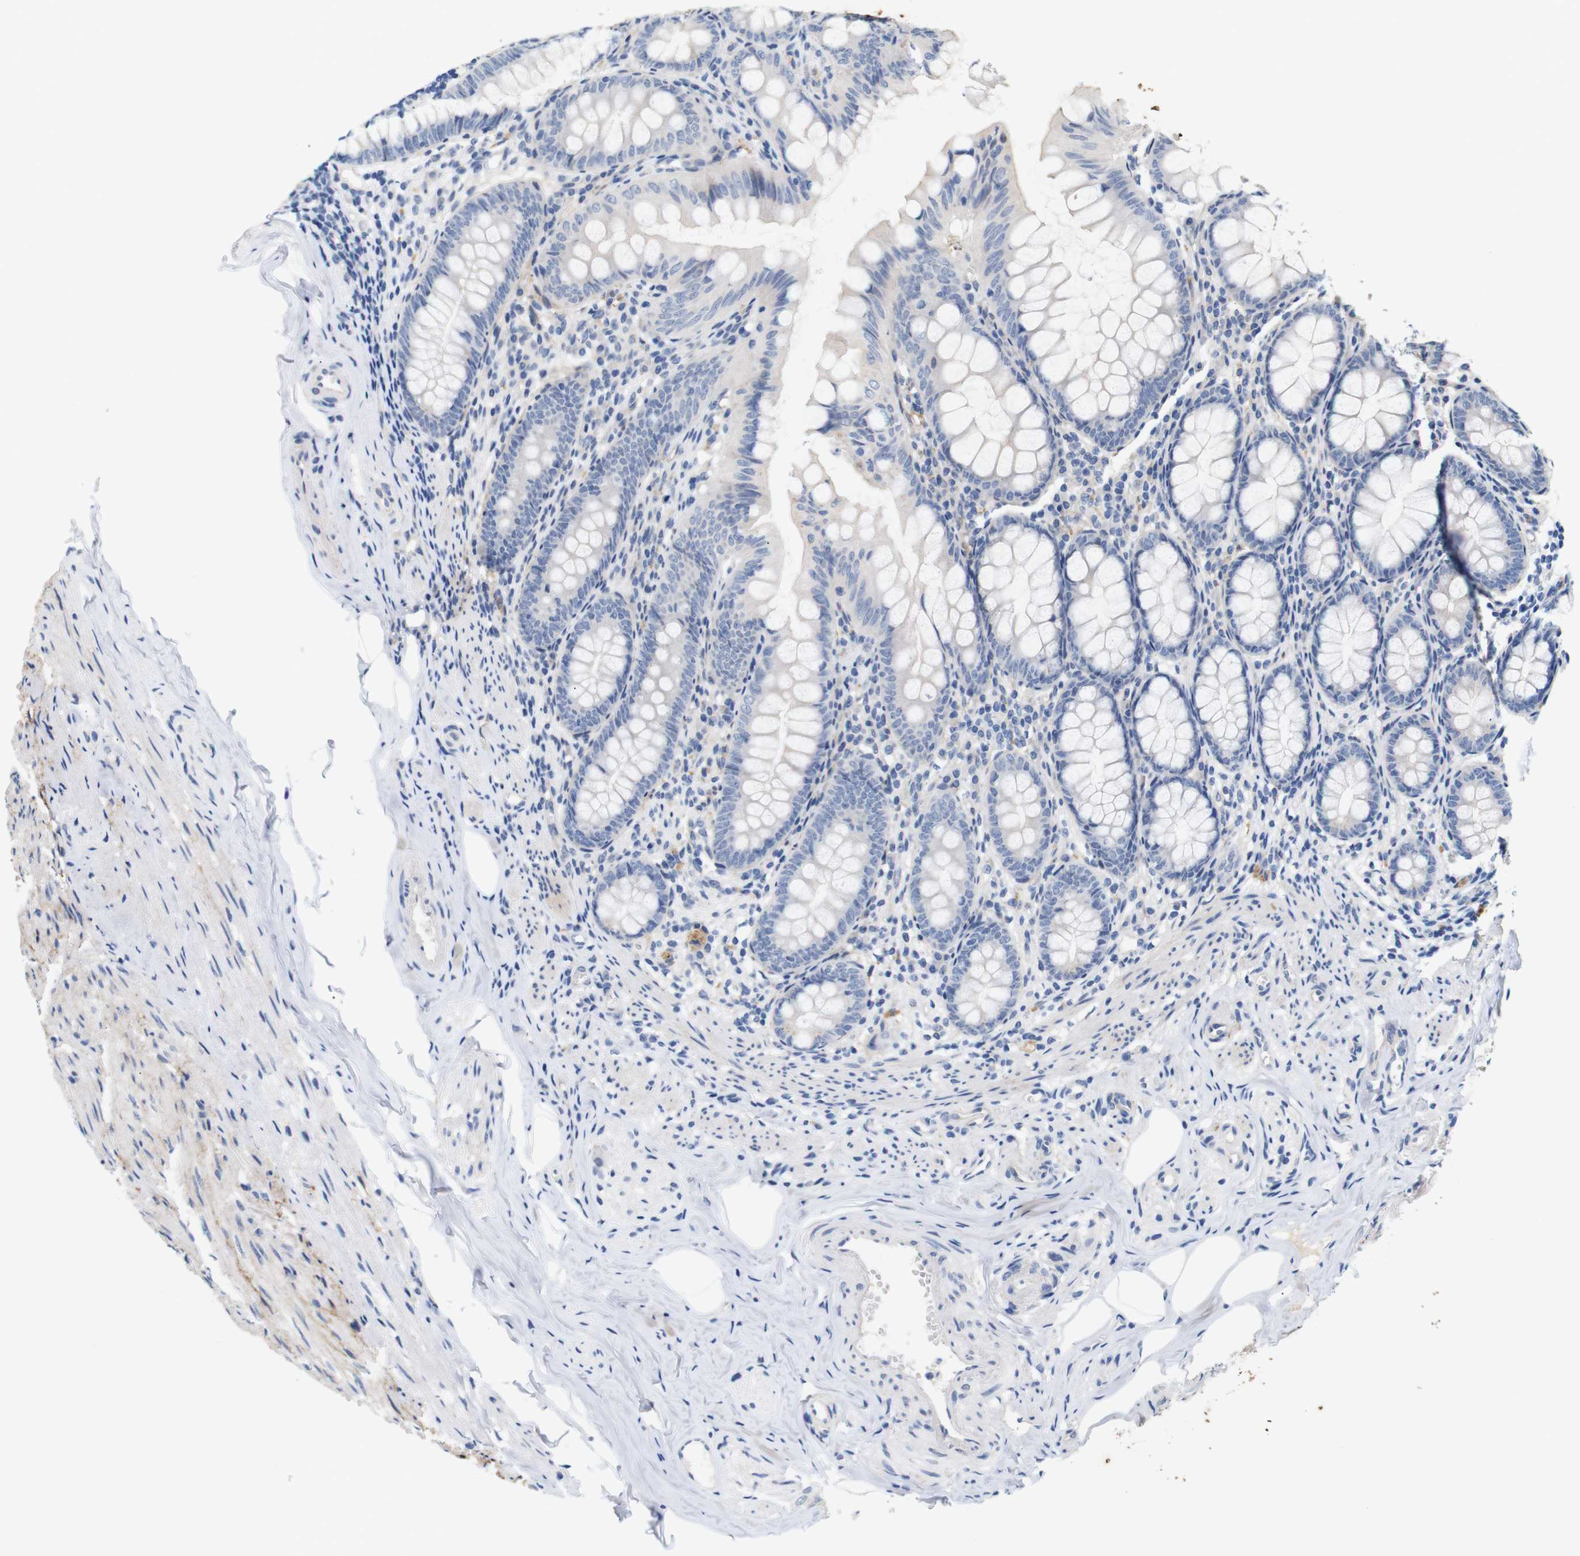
{"staining": {"intensity": "moderate", "quantity": "<25%", "location": "cytoplasmic/membranous"}, "tissue": "appendix", "cell_type": "Glandular cells", "image_type": "normal", "snomed": [{"axis": "morphology", "description": "Normal tissue, NOS"}, {"axis": "topography", "description": "Appendix"}], "caption": "Protein analysis of unremarkable appendix displays moderate cytoplasmic/membranous positivity in about <25% of glandular cells. The staining is performed using DAB brown chromogen to label protein expression. The nuclei are counter-stained blue using hematoxylin.", "gene": "ITGA5", "patient": {"sex": "female", "age": 77}}